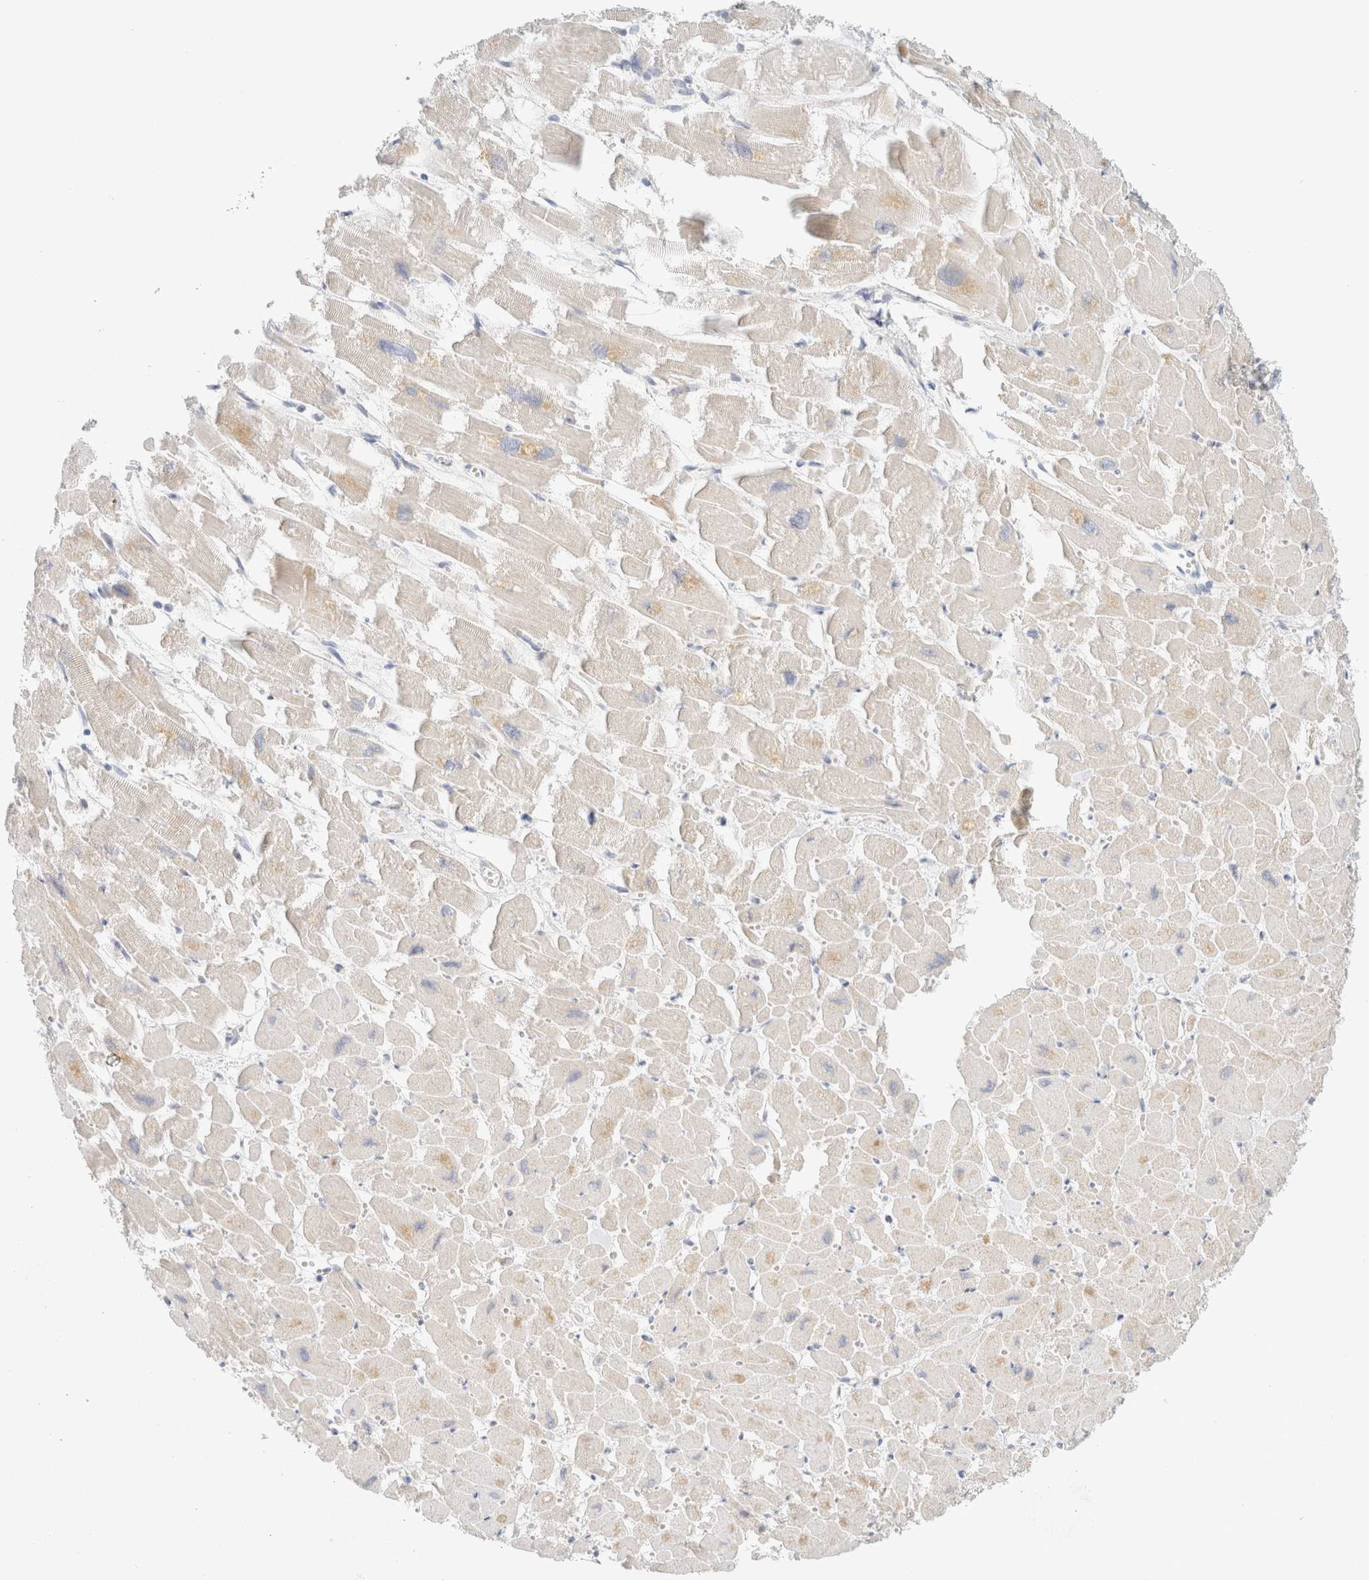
{"staining": {"intensity": "weak", "quantity": "25%-75%", "location": "cytoplasmic/membranous"}, "tissue": "heart muscle", "cell_type": "Cardiomyocytes", "image_type": "normal", "snomed": [{"axis": "morphology", "description": "Normal tissue, NOS"}, {"axis": "topography", "description": "Heart"}], "caption": "IHC histopathology image of benign heart muscle stained for a protein (brown), which demonstrates low levels of weak cytoplasmic/membranous expression in approximately 25%-75% of cardiomyocytes.", "gene": "HDHD3", "patient": {"sex": "male", "age": 54}}